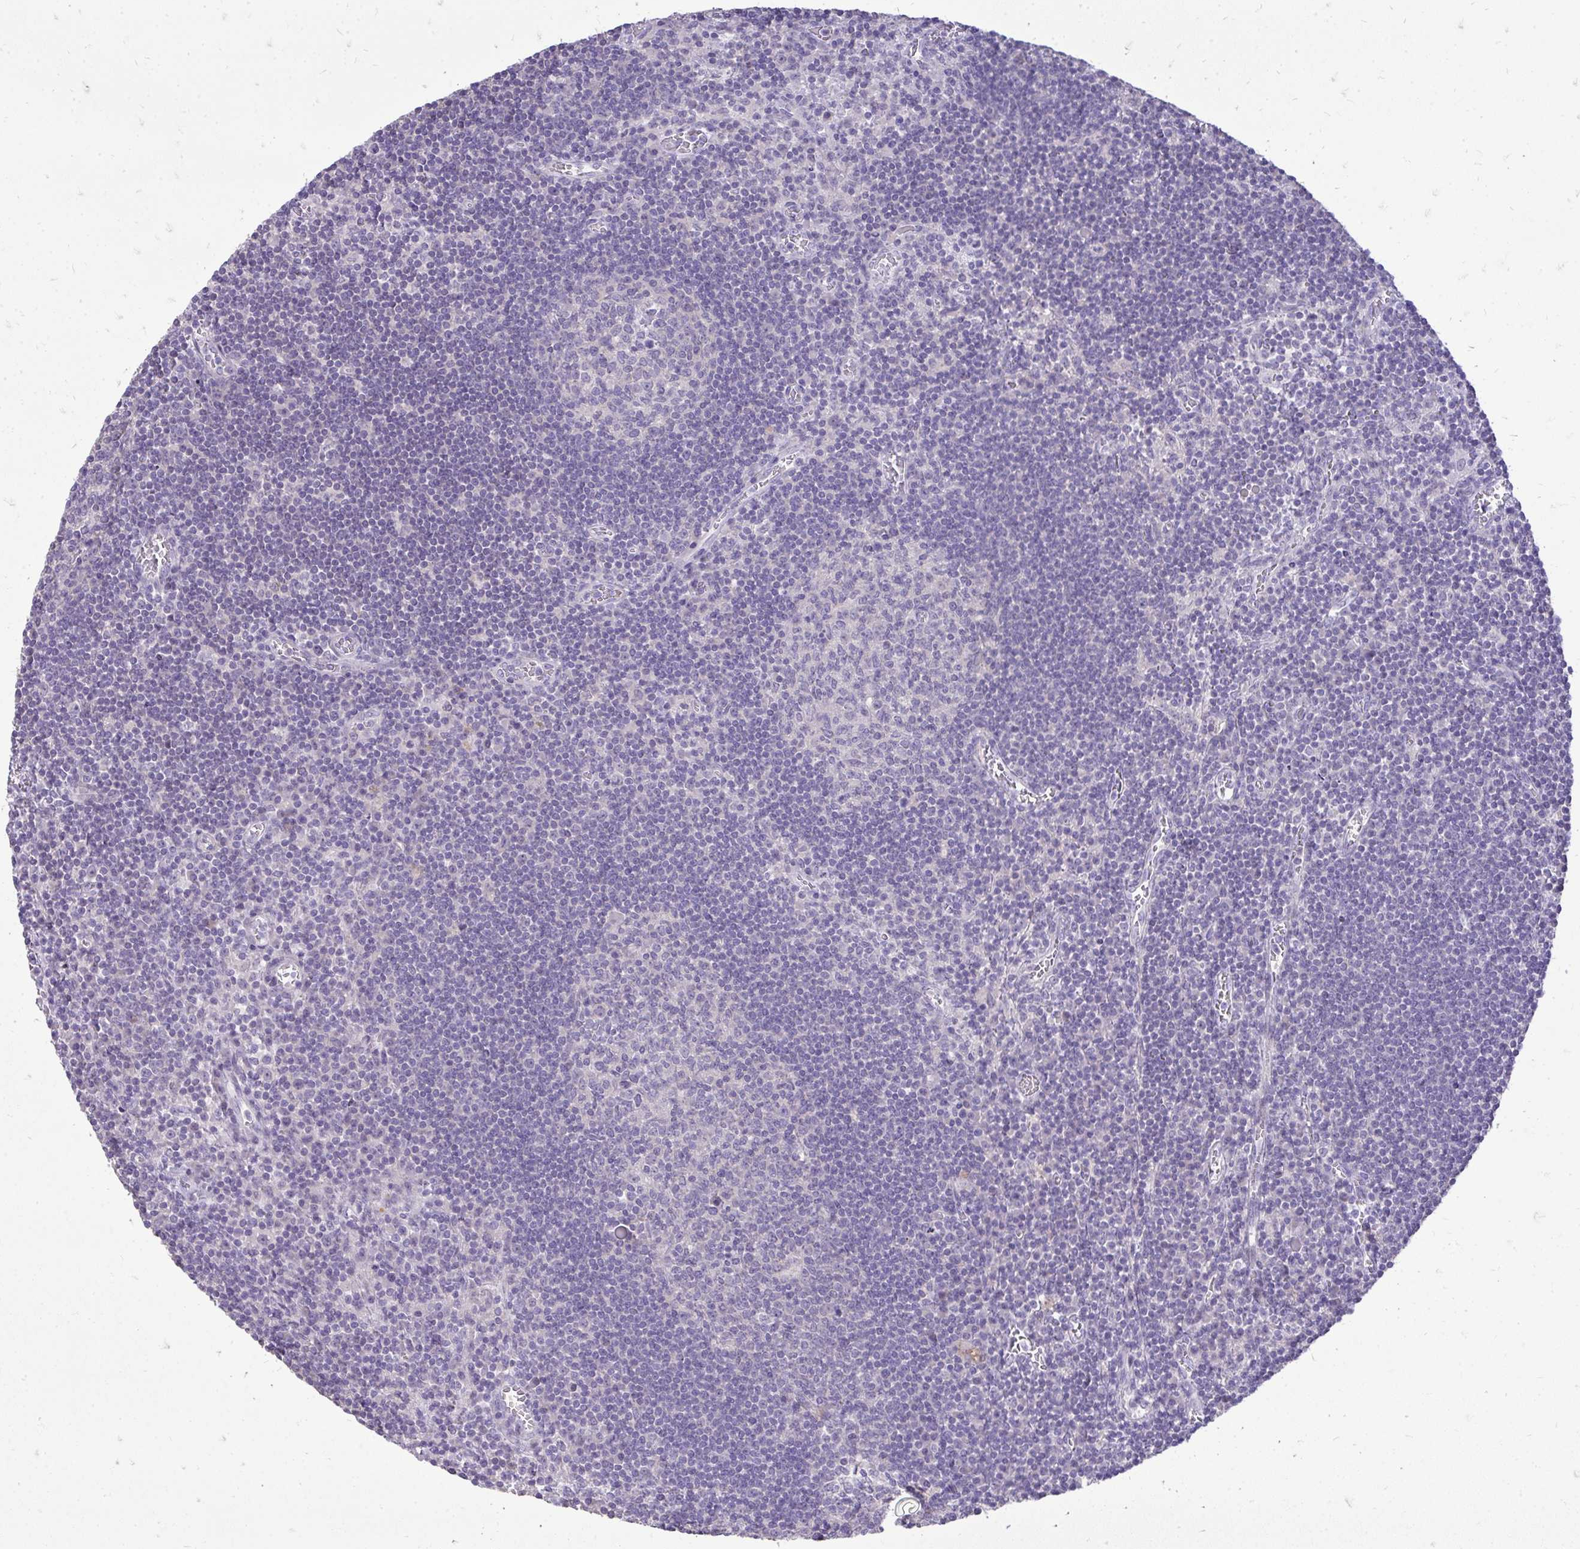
{"staining": {"intensity": "negative", "quantity": "none", "location": "none"}, "tissue": "lymph node", "cell_type": "Germinal center cells", "image_type": "normal", "snomed": [{"axis": "morphology", "description": "Normal tissue, NOS"}, {"axis": "topography", "description": "Lymph node"}], "caption": "The histopathology image demonstrates no significant positivity in germinal center cells of lymph node. The staining was performed using DAB to visualize the protein expression in brown, while the nuclei were stained in blue with hematoxylin (Magnification: 20x).", "gene": "OR8D1", "patient": {"sex": "male", "age": 67}}